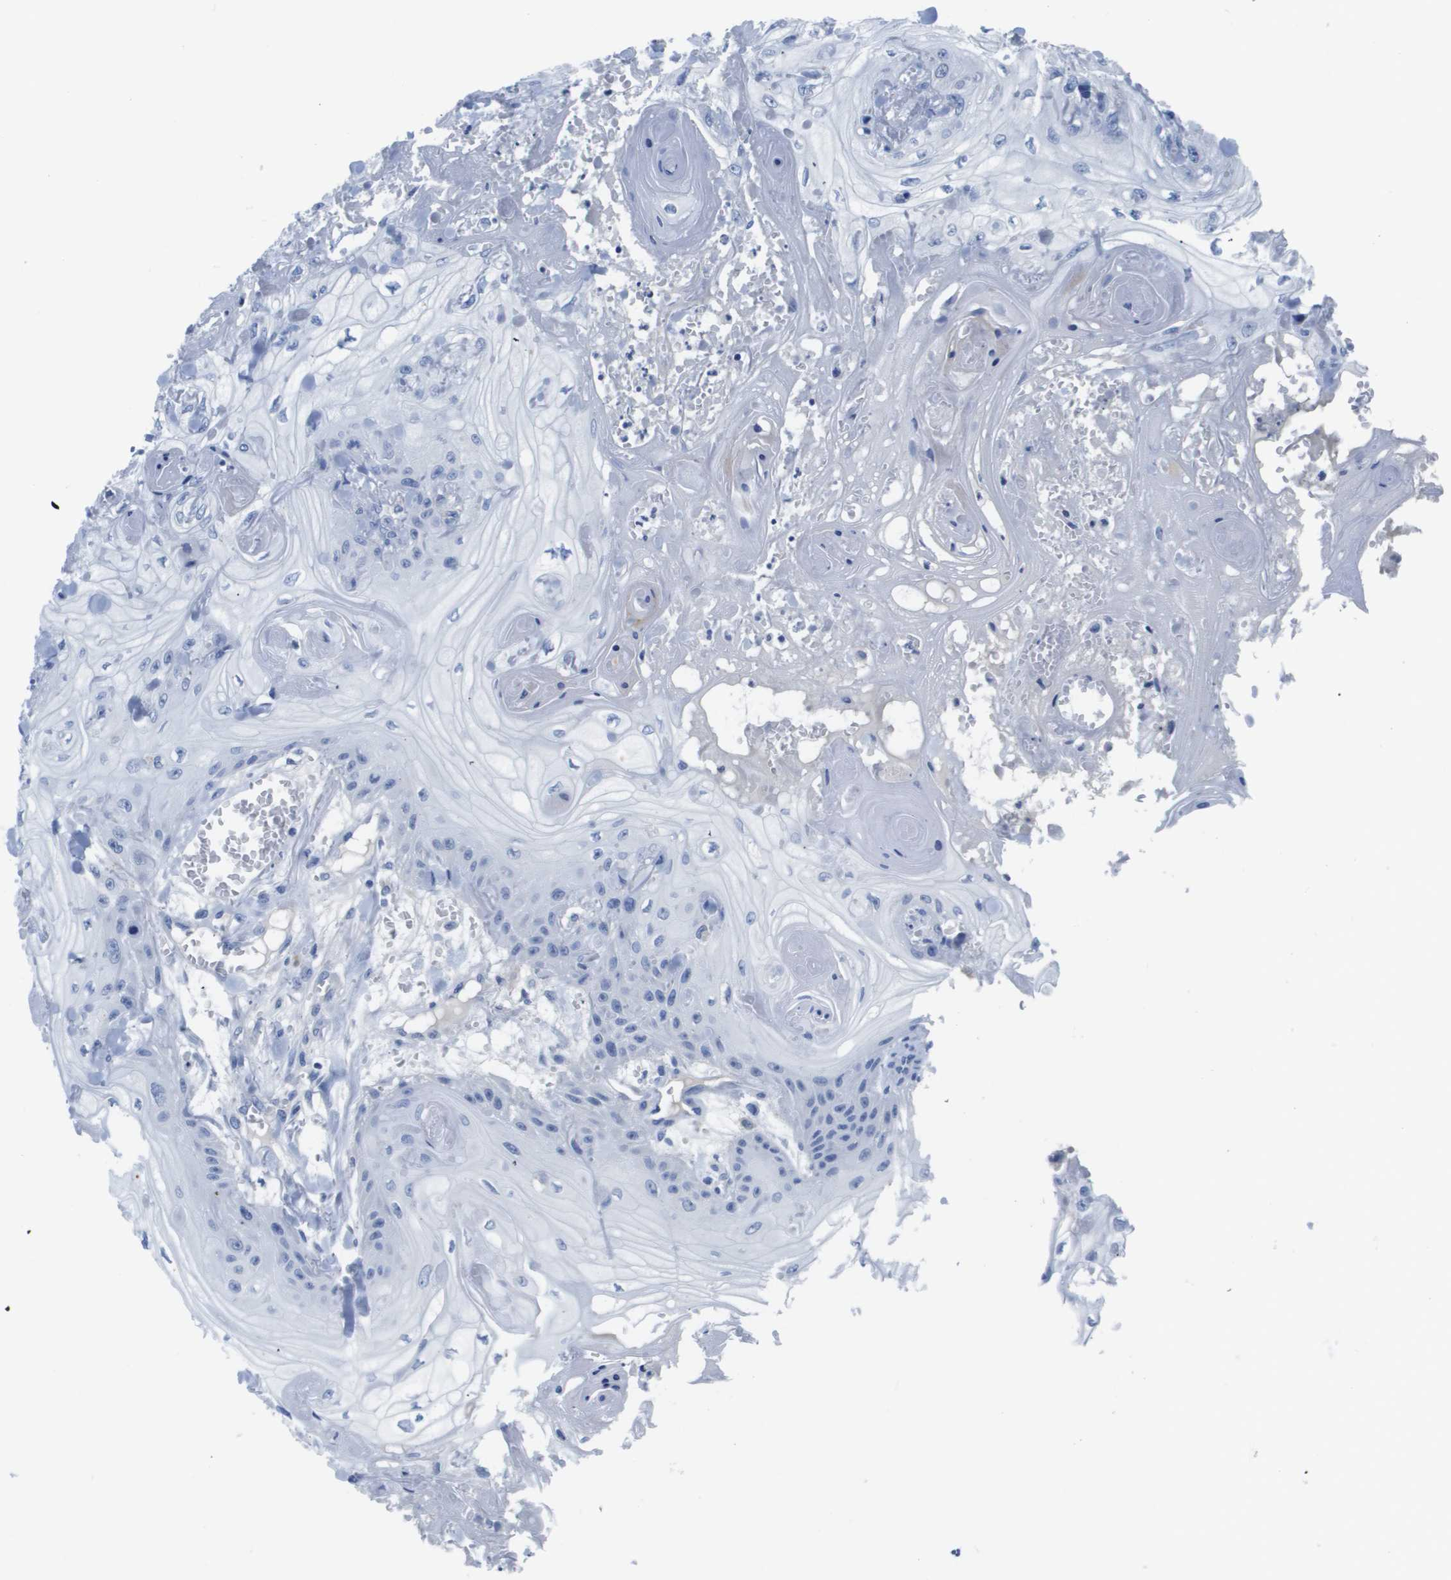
{"staining": {"intensity": "negative", "quantity": "none", "location": "none"}, "tissue": "skin cancer", "cell_type": "Tumor cells", "image_type": "cancer", "snomed": [{"axis": "morphology", "description": "Squamous cell carcinoma, NOS"}, {"axis": "topography", "description": "Skin"}], "caption": "The immunohistochemistry (IHC) micrograph has no significant staining in tumor cells of skin cancer (squamous cell carcinoma) tissue. (Brightfield microscopy of DAB immunohistochemistry at high magnification).", "gene": "MS4A1", "patient": {"sex": "male", "age": 74}}